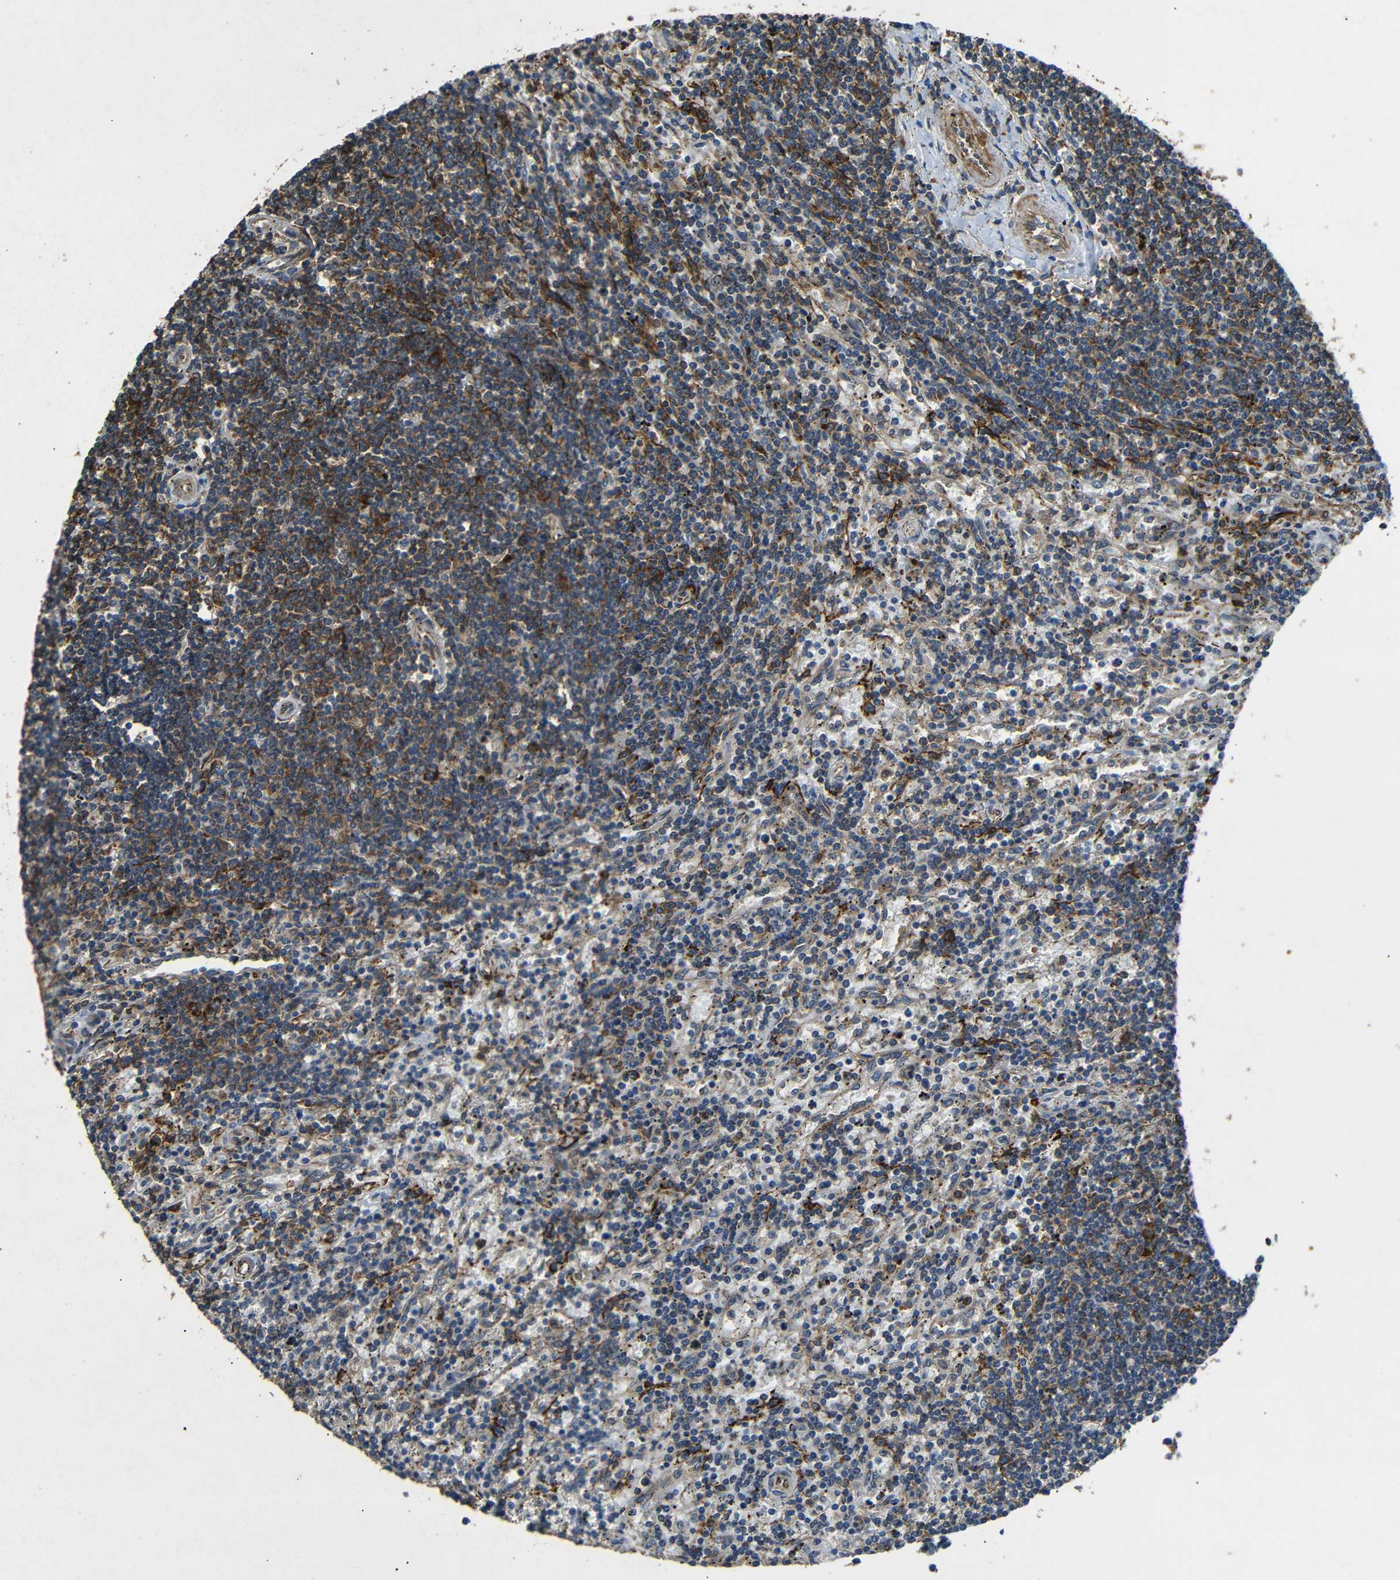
{"staining": {"intensity": "strong", "quantity": "25%-75%", "location": "cytoplasmic/membranous"}, "tissue": "lymphoma", "cell_type": "Tumor cells", "image_type": "cancer", "snomed": [{"axis": "morphology", "description": "Malignant lymphoma, non-Hodgkin's type, Low grade"}, {"axis": "topography", "description": "Spleen"}], "caption": "This image demonstrates low-grade malignant lymphoma, non-Hodgkin's type stained with immunohistochemistry to label a protein in brown. The cytoplasmic/membranous of tumor cells show strong positivity for the protein. Nuclei are counter-stained blue.", "gene": "BTF3", "patient": {"sex": "male", "age": 76}}